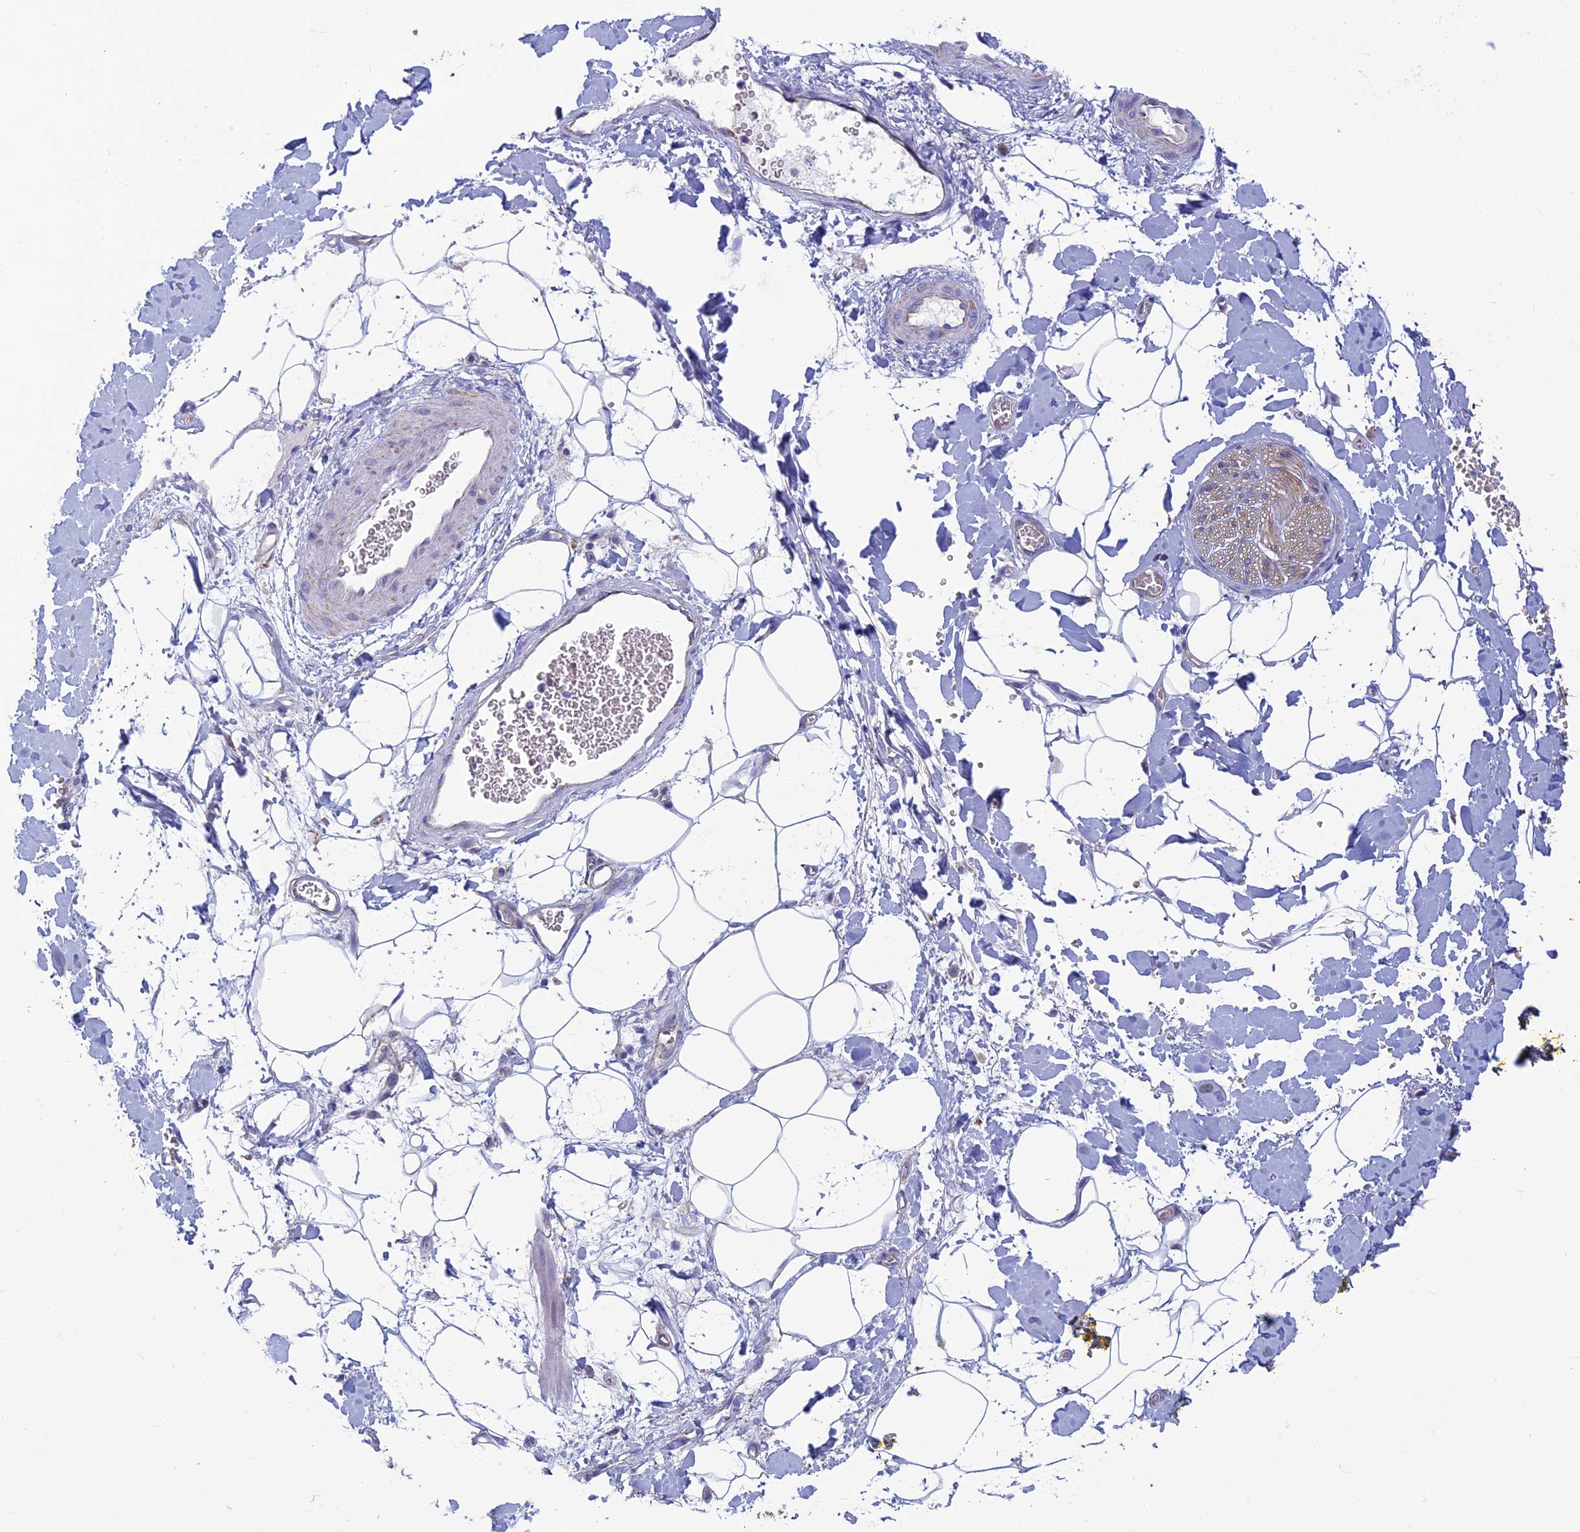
{"staining": {"intensity": "negative", "quantity": "none", "location": "none"}, "tissue": "adipose tissue", "cell_type": "Adipocytes", "image_type": "normal", "snomed": [{"axis": "morphology", "description": "Normal tissue, NOS"}, {"axis": "morphology", "description": "Adenocarcinoma, NOS"}, {"axis": "topography", "description": "Pancreas"}, {"axis": "topography", "description": "Peripheral nerve tissue"}], "caption": "Histopathology image shows no significant protein positivity in adipocytes of unremarkable adipose tissue.", "gene": "MFSD12", "patient": {"sex": "male", "age": 59}}